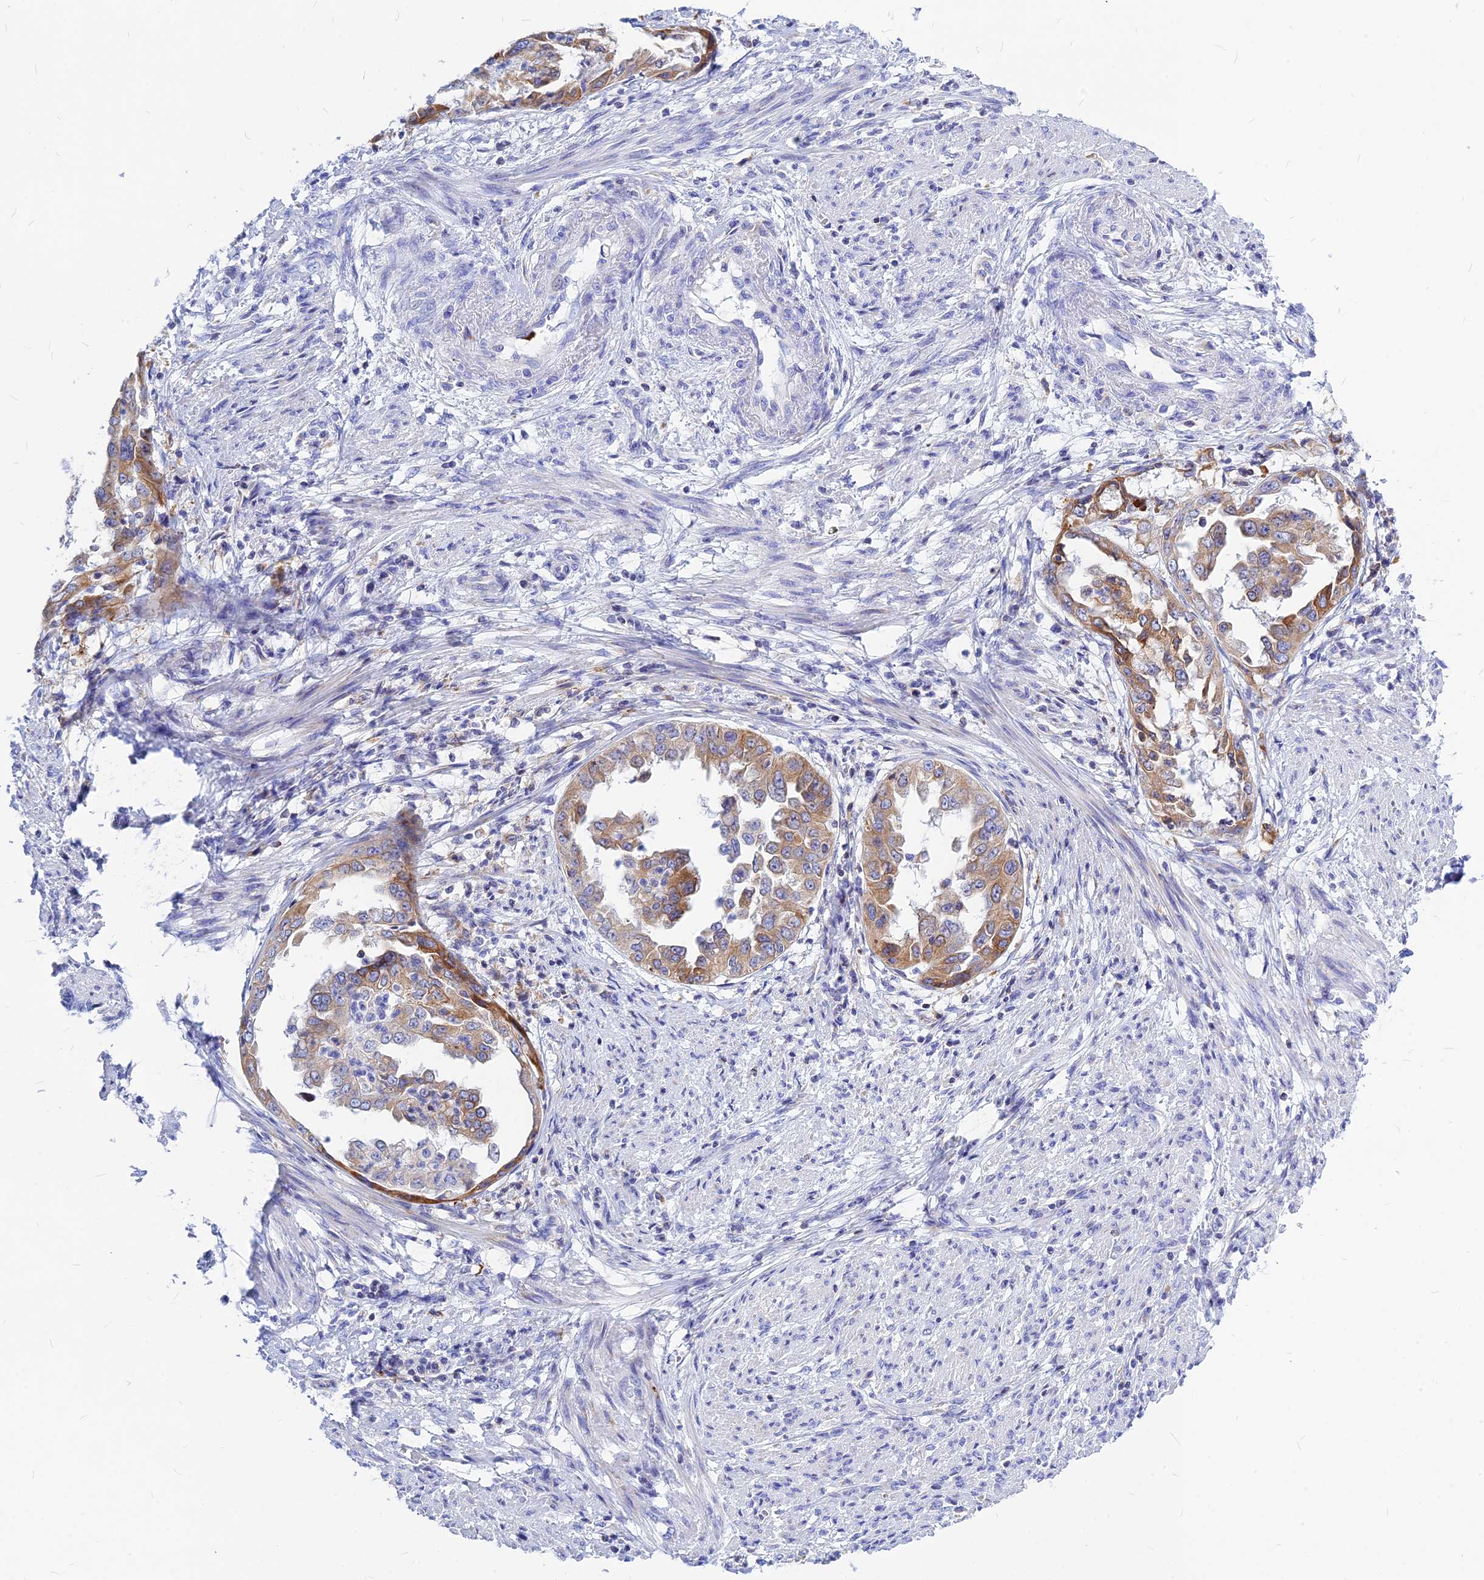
{"staining": {"intensity": "moderate", "quantity": ">75%", "location": "cytoplasmic/membranous"}, "tissue": "endometrial cancer", "cell_type": "Tumor cells", "image_type": "cancer", "snomed": [{"axis": "morphology", "description": "Adenocarcinoma, NOS"}, {"axis": "topography", "description": "Endometrium"}], "caption": "Moderate cytoplasmic/membranous staining for a protein is identified in approximately >75% of tumor cells of adenocarcinoma (endometrial) using immunohistochemistry.", "gene": "CNOT6", "patient": {"sex": "female", "age": 85}}